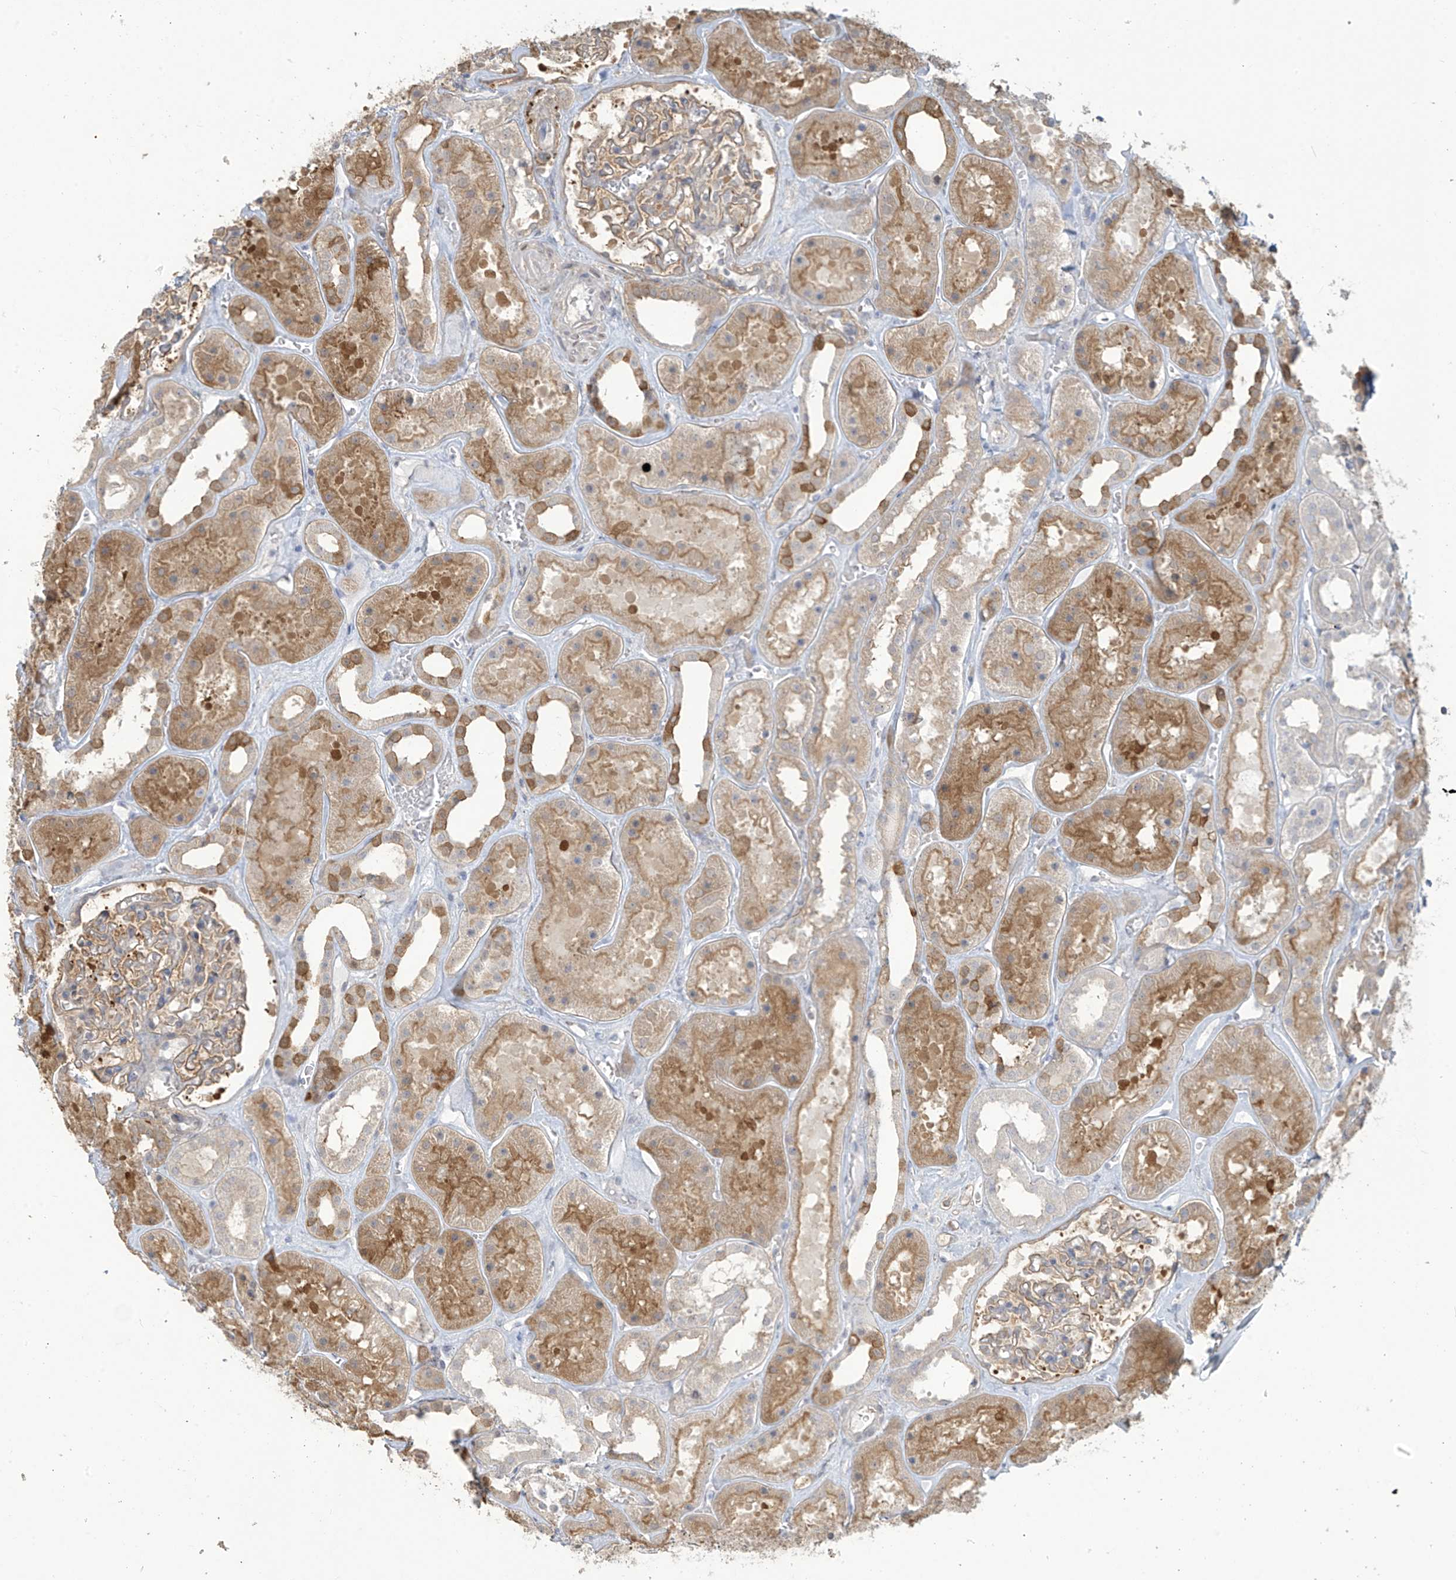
{"staining": {"intensity": "weak", "quantity": "25%-75%", "location": "cytoplasmic/membranous"}, "tissue": "kidney", "cell_type": "Cells in glomeruli", "image_type": "normal", "snomed": [{"axis": "morphology", "description": "Normal tissue, NOS"}, {"axis": "topography", "description": "Kidney"}], "caption": "Weak cytoplasmic/membranous protein staining is present in about 25%-75% of cells in glomeruli in kidney. The staining was performed using DAB to visualize the protein expression in brown, while the nuclei were stained in blue with hematoxylin (Magnification: 20x).", "gene": "TAGAP", "patient": {"sex": "female", "age": 41}}